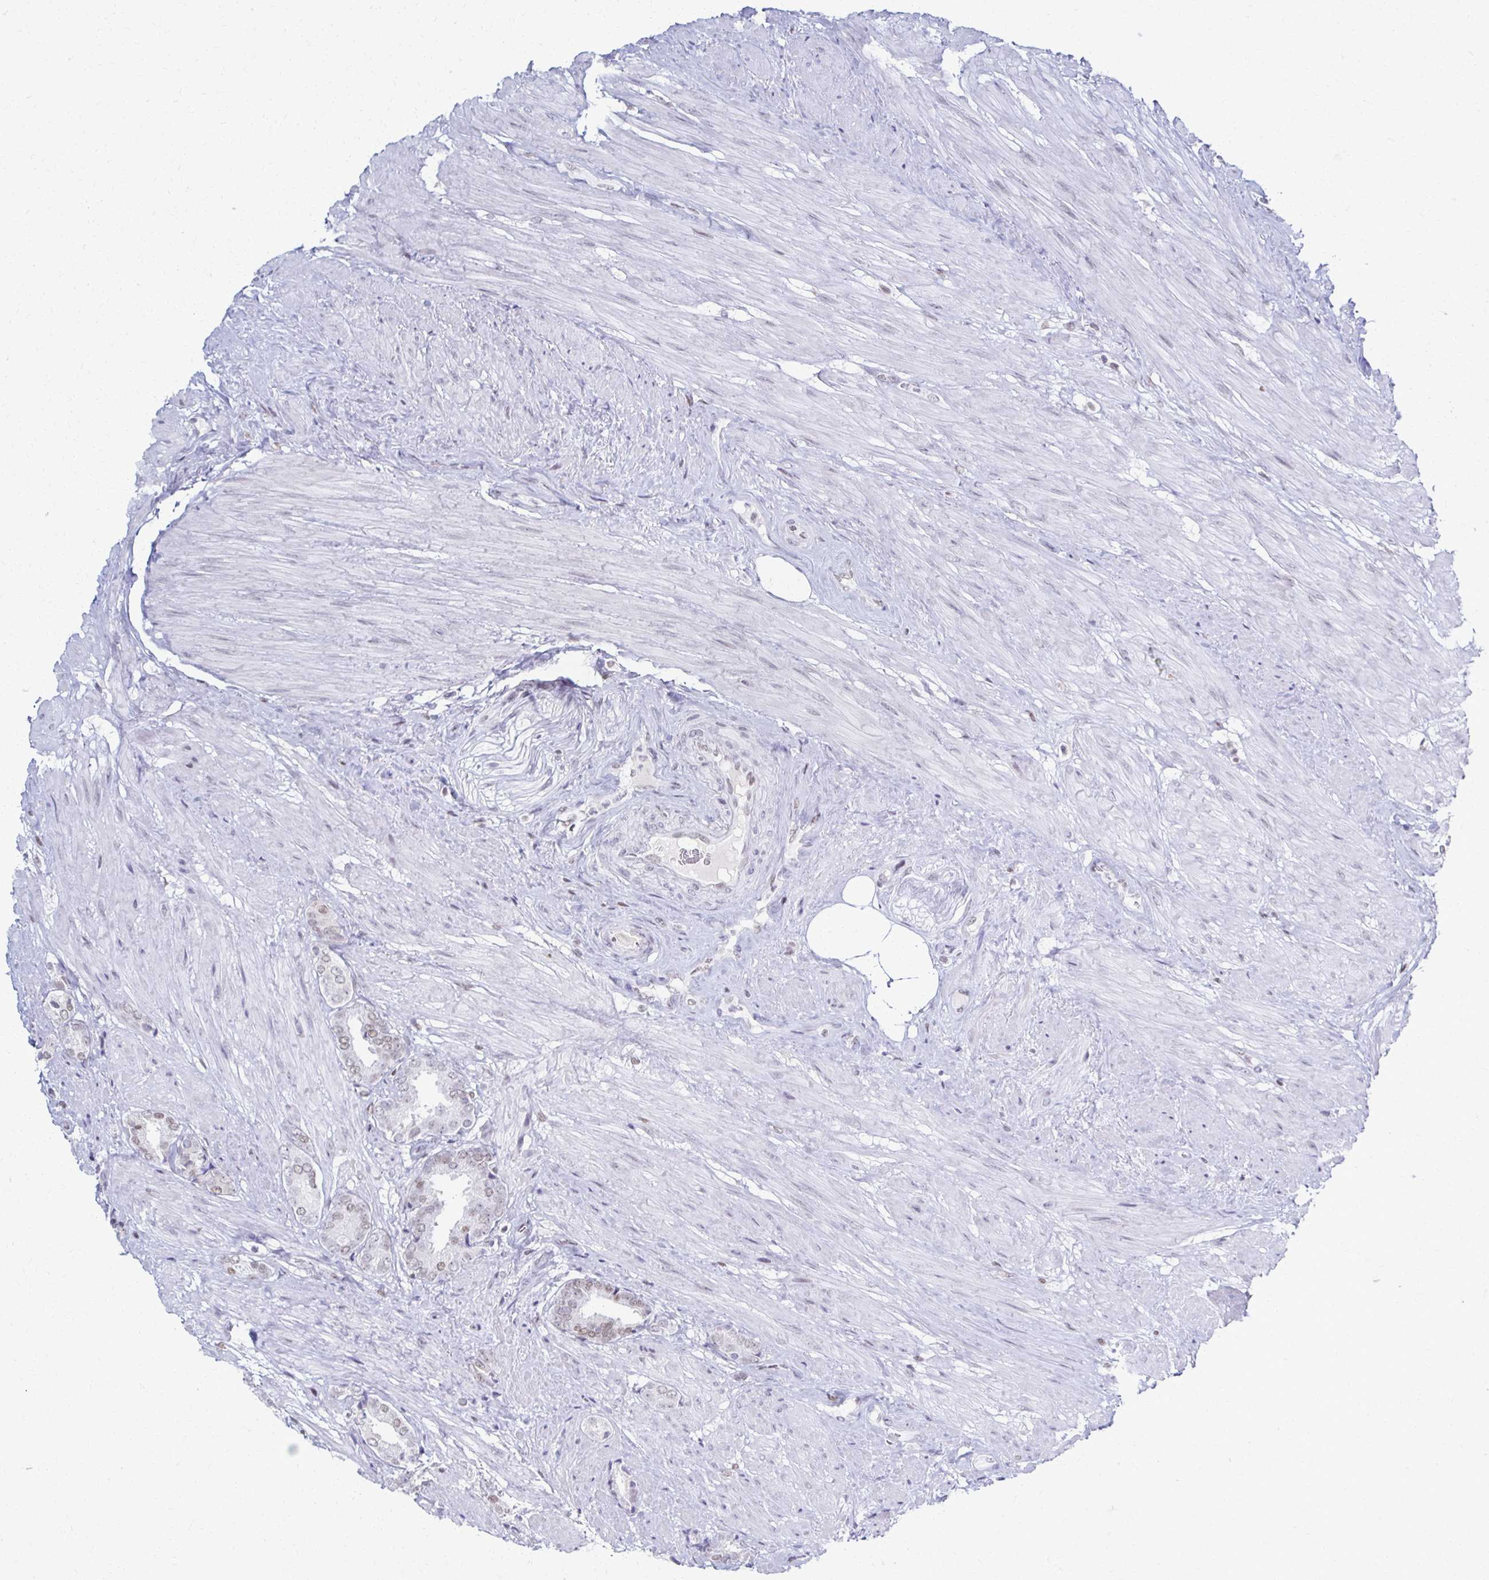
{"staining": {"intensity": "weak", "quantity": "<25%", "location": "nuclear"}, "tissue": "prostate cancer", "cell_type": "Tumor cells", "image_type": "cancer", "snomed": [{"axis": "morphology", "description": "Adenocarcinoma, High grade"}, {"axis": "topography", "description": "Prostate"}], "caption": "Immunohistochemistry (IHC) micrograph of prostate cancer stained for a protein (brown), which exhibits no expression in tumor cells.", "gene": "IRF7", "patient": {"sex": "male", "age": 56}}